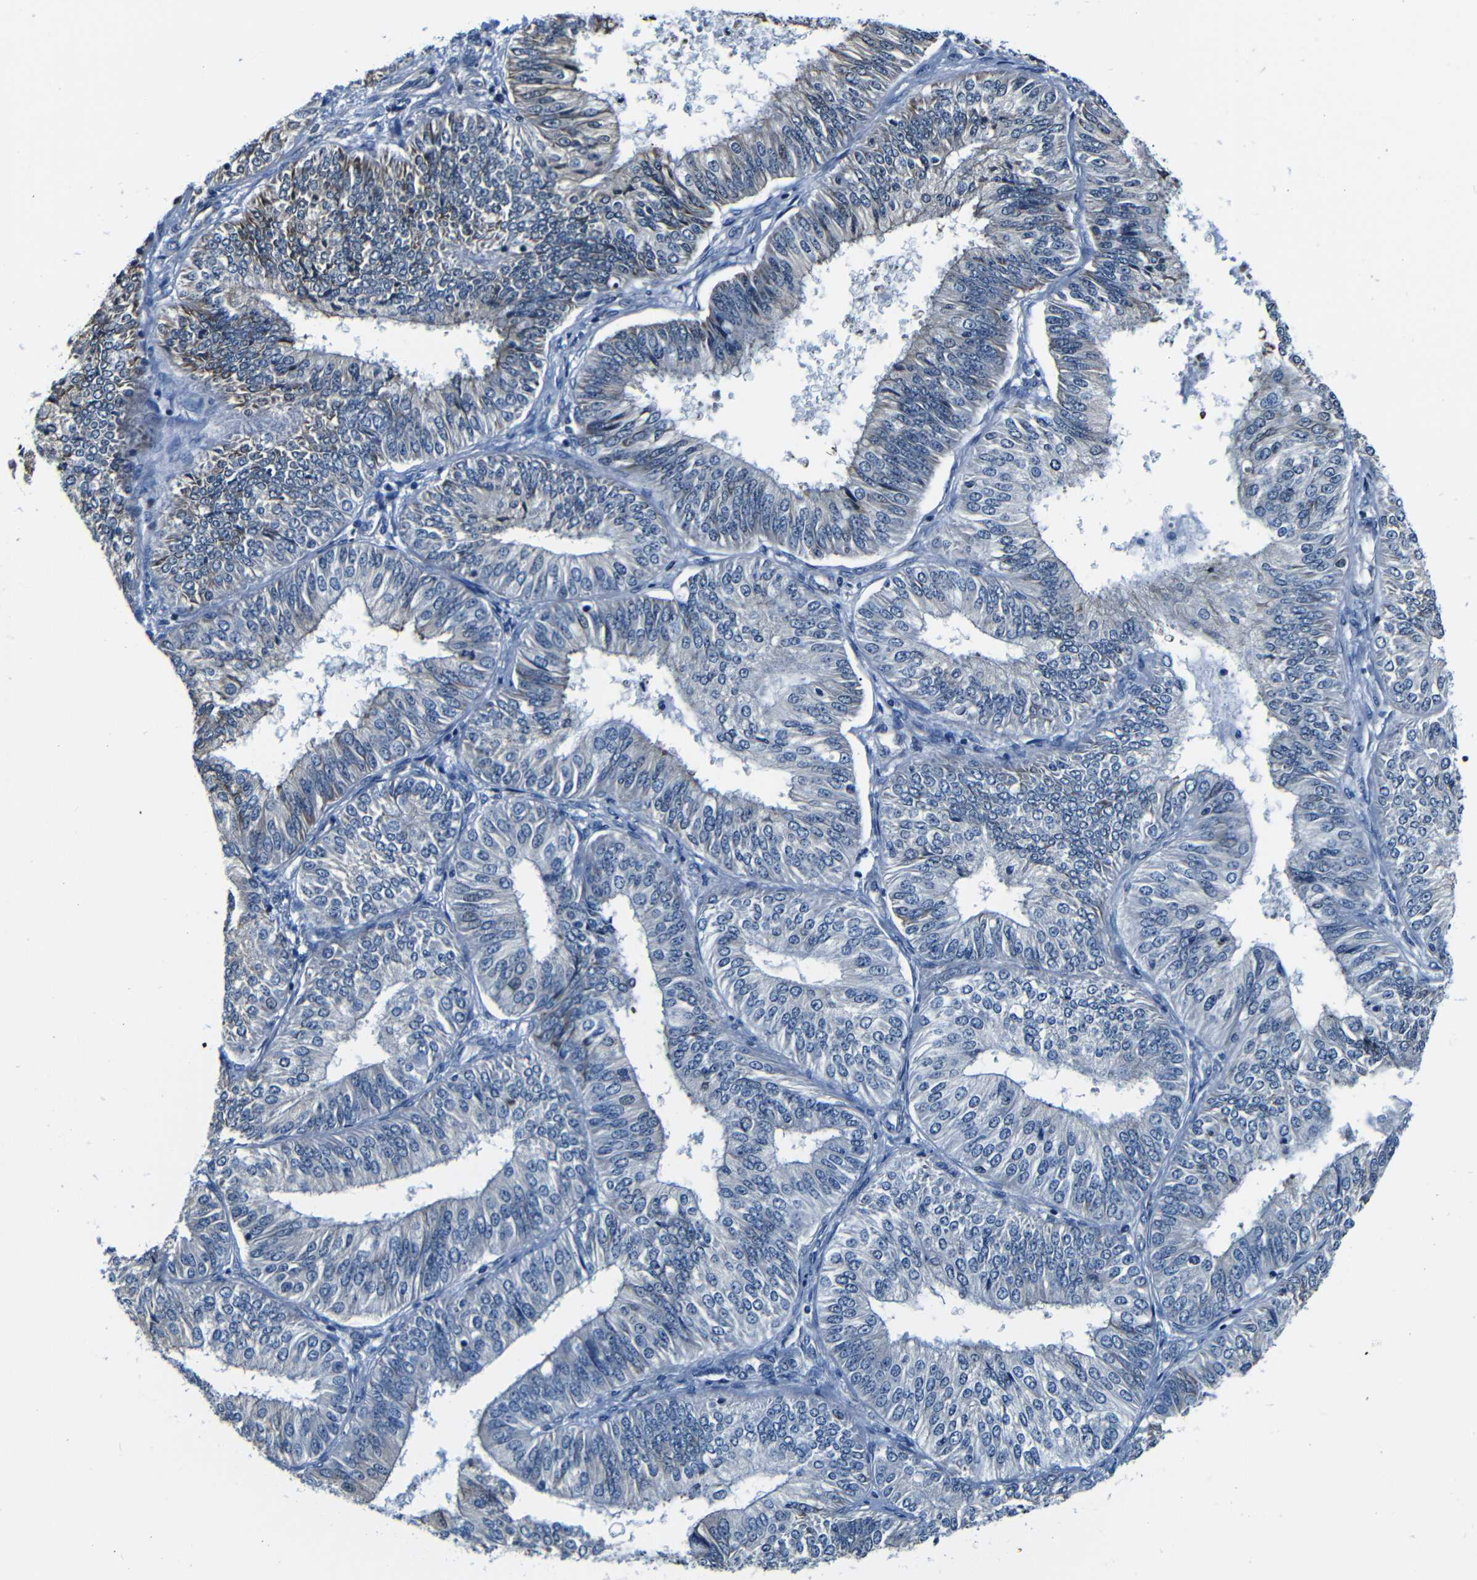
{"staining": {"intensity": "weak", "quantity": "<25%", "location": "cytoplasmic/membranous"}, "tissue": "endometrial cancer", "cell_type": "Tumor cells", "image_type": "cancer", "snomed": [{"axis": "morphology", "description": "Adenocarcinoma, NOS"}, {"axis": "topography", "description": "Endometrium"}], "caption": "A high-resolution image shows IHC staining of endometrial cancer (adenocarcinoma), which reveals no significant positivity in tumor cells.", "gene": "NCBP3", "patient": {"sex": "female", "age": 58}}